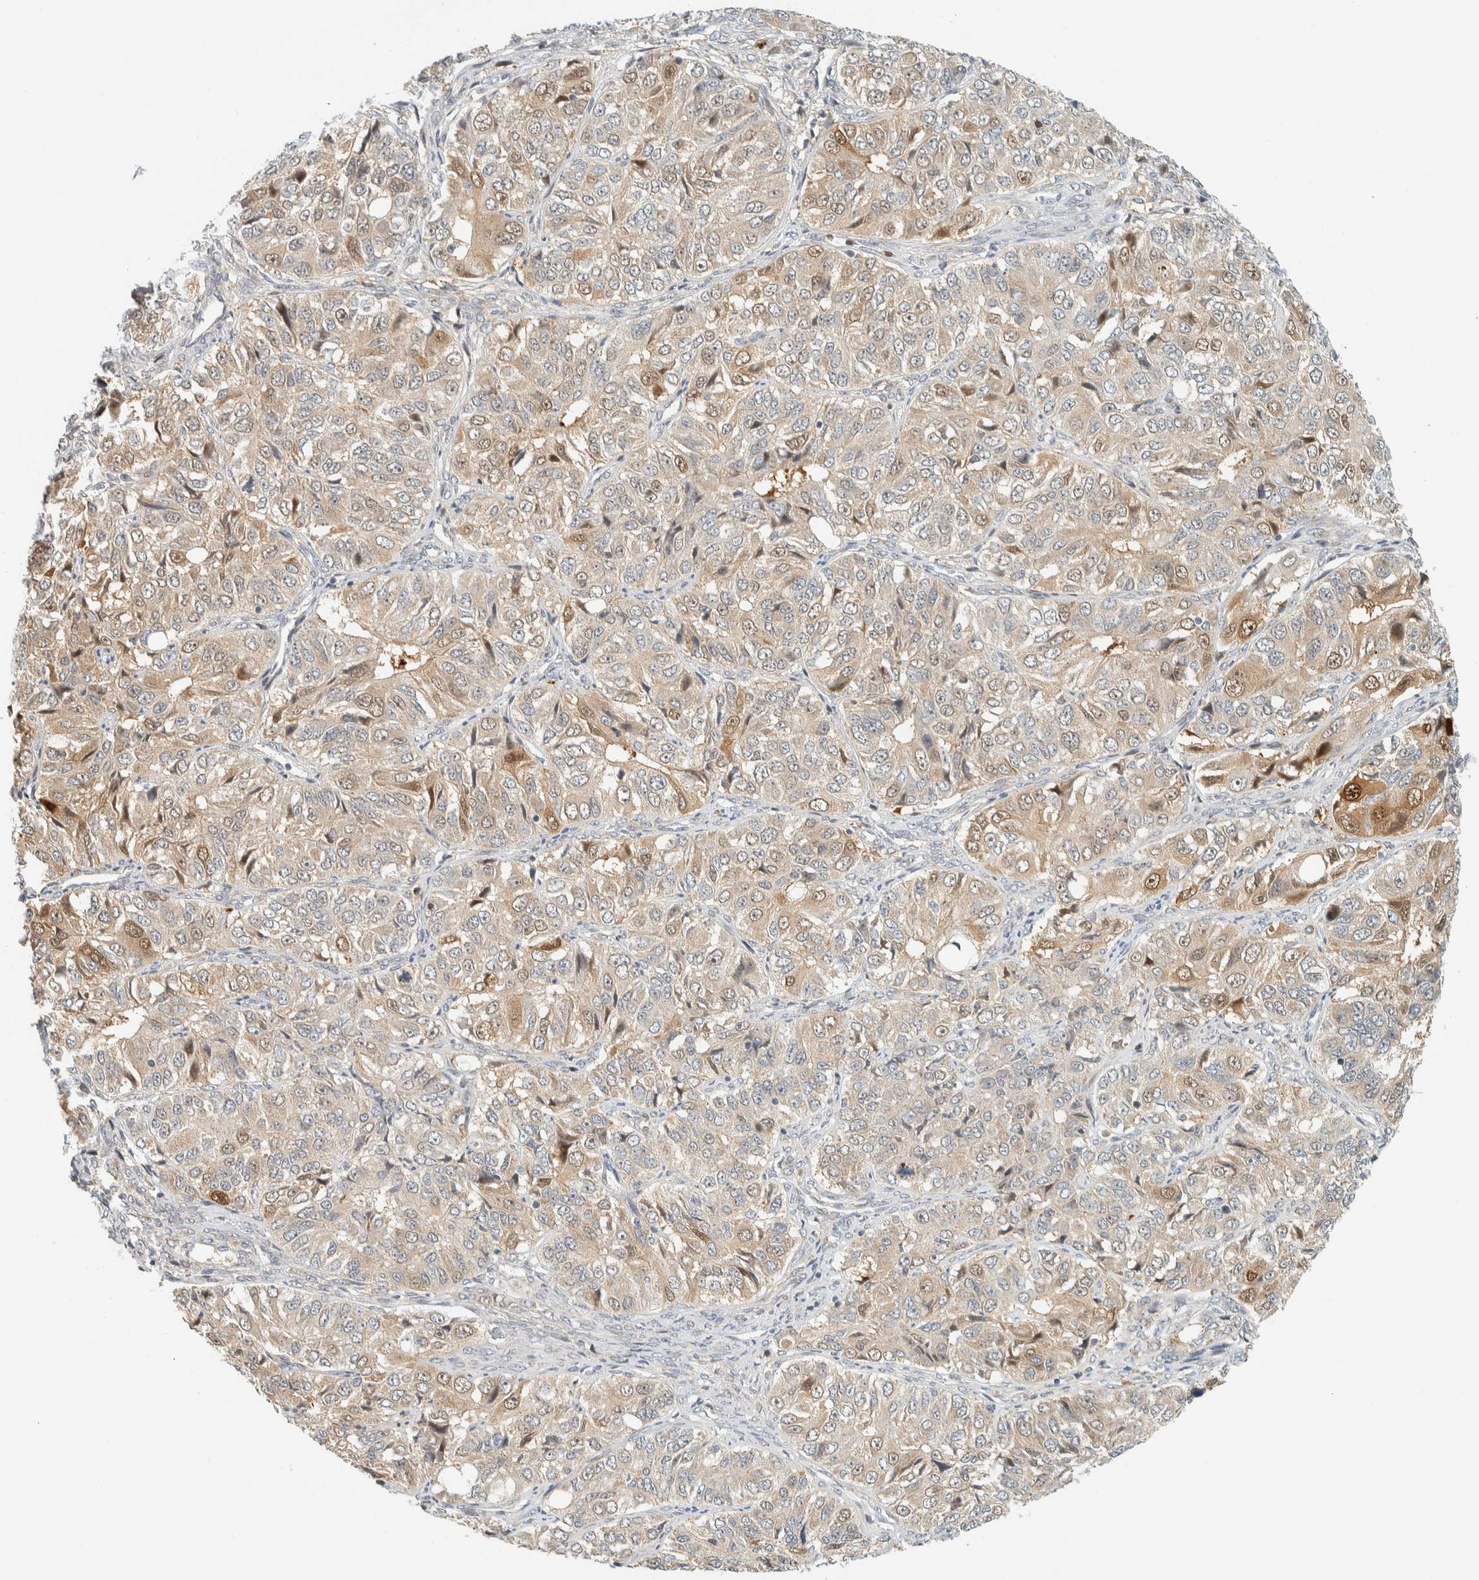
{"staining": {"intensity": "moderate", "quantity": "<25%", "location": "cytoplasmic/membranous,nuclear"}, "tissue": "ovarian cancer", "cell_type": "Tumor cells", "image_type": "cancer", "snomed": [{"axis": "morphology", "description": "Carcinoma, endometroid"}, {"axis": "topography", "description": "Ovary"}], "caption": "Ovarian endometroid carcinoma stained with a protein marker demonstrates moderate staining in tumor cells.", "gene": "CCDC171", "patient": {"sex": "female", "age": 51}}